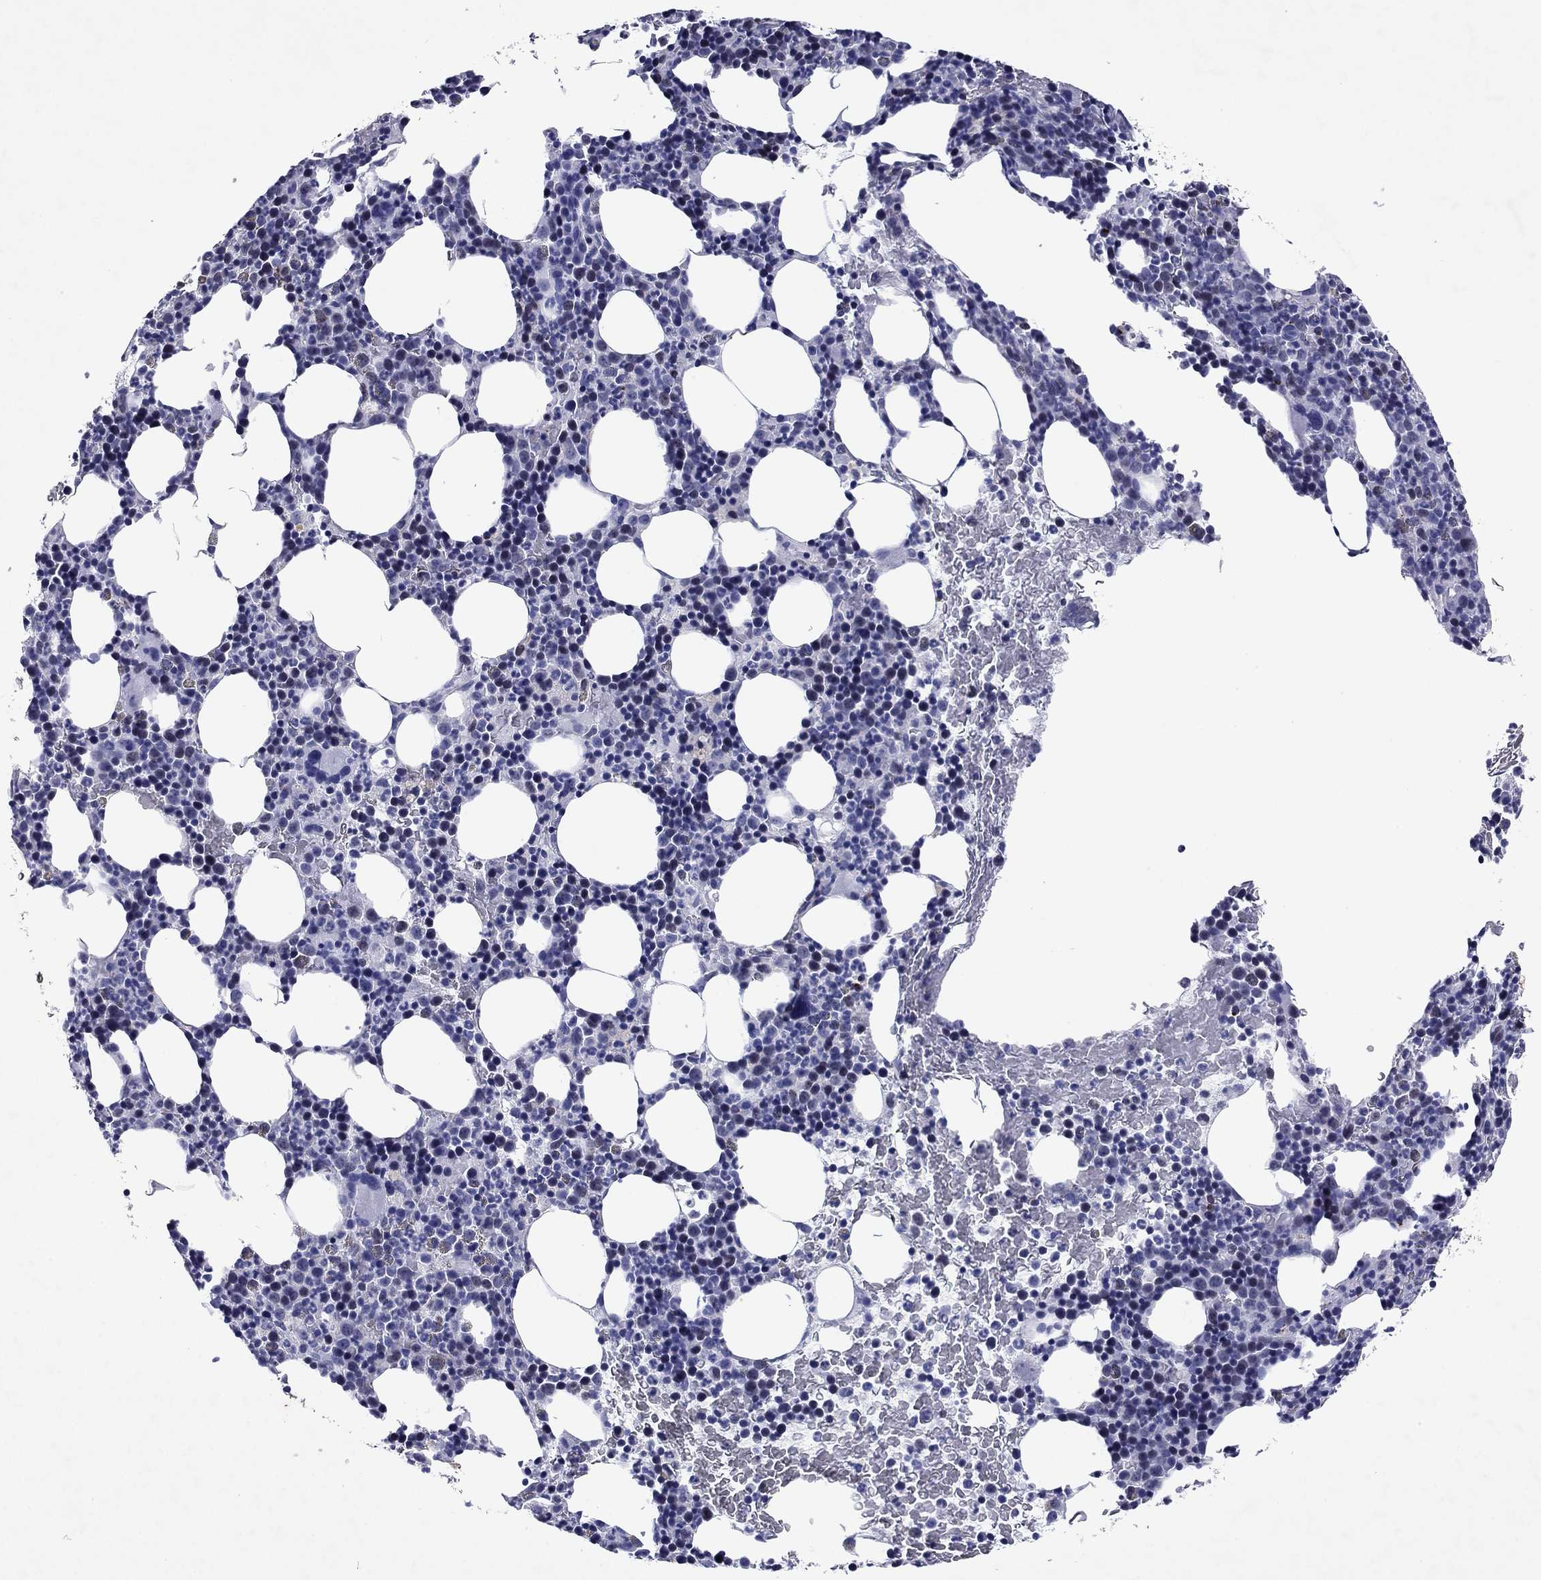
{"staining": {"intensity": "negative", "quantity": "none", "location": "none"}, "tissue": "bone marrow", "cell_type": "Hematopoietic cells", "image_type": "normal", "snomed": [{"axis": "morphology", "description": "Normal tissue, NOS"}, {"axis": "topography", "description": "Bone marrow"}], "caption": "There is no significant staining in hematopoietic cells of bone marrow. (Immunohistochemistry (ihc), brightfield microscopy, high magnification).", "gene": "GZMK", "patient": {"sex": "male", "age": 72}}